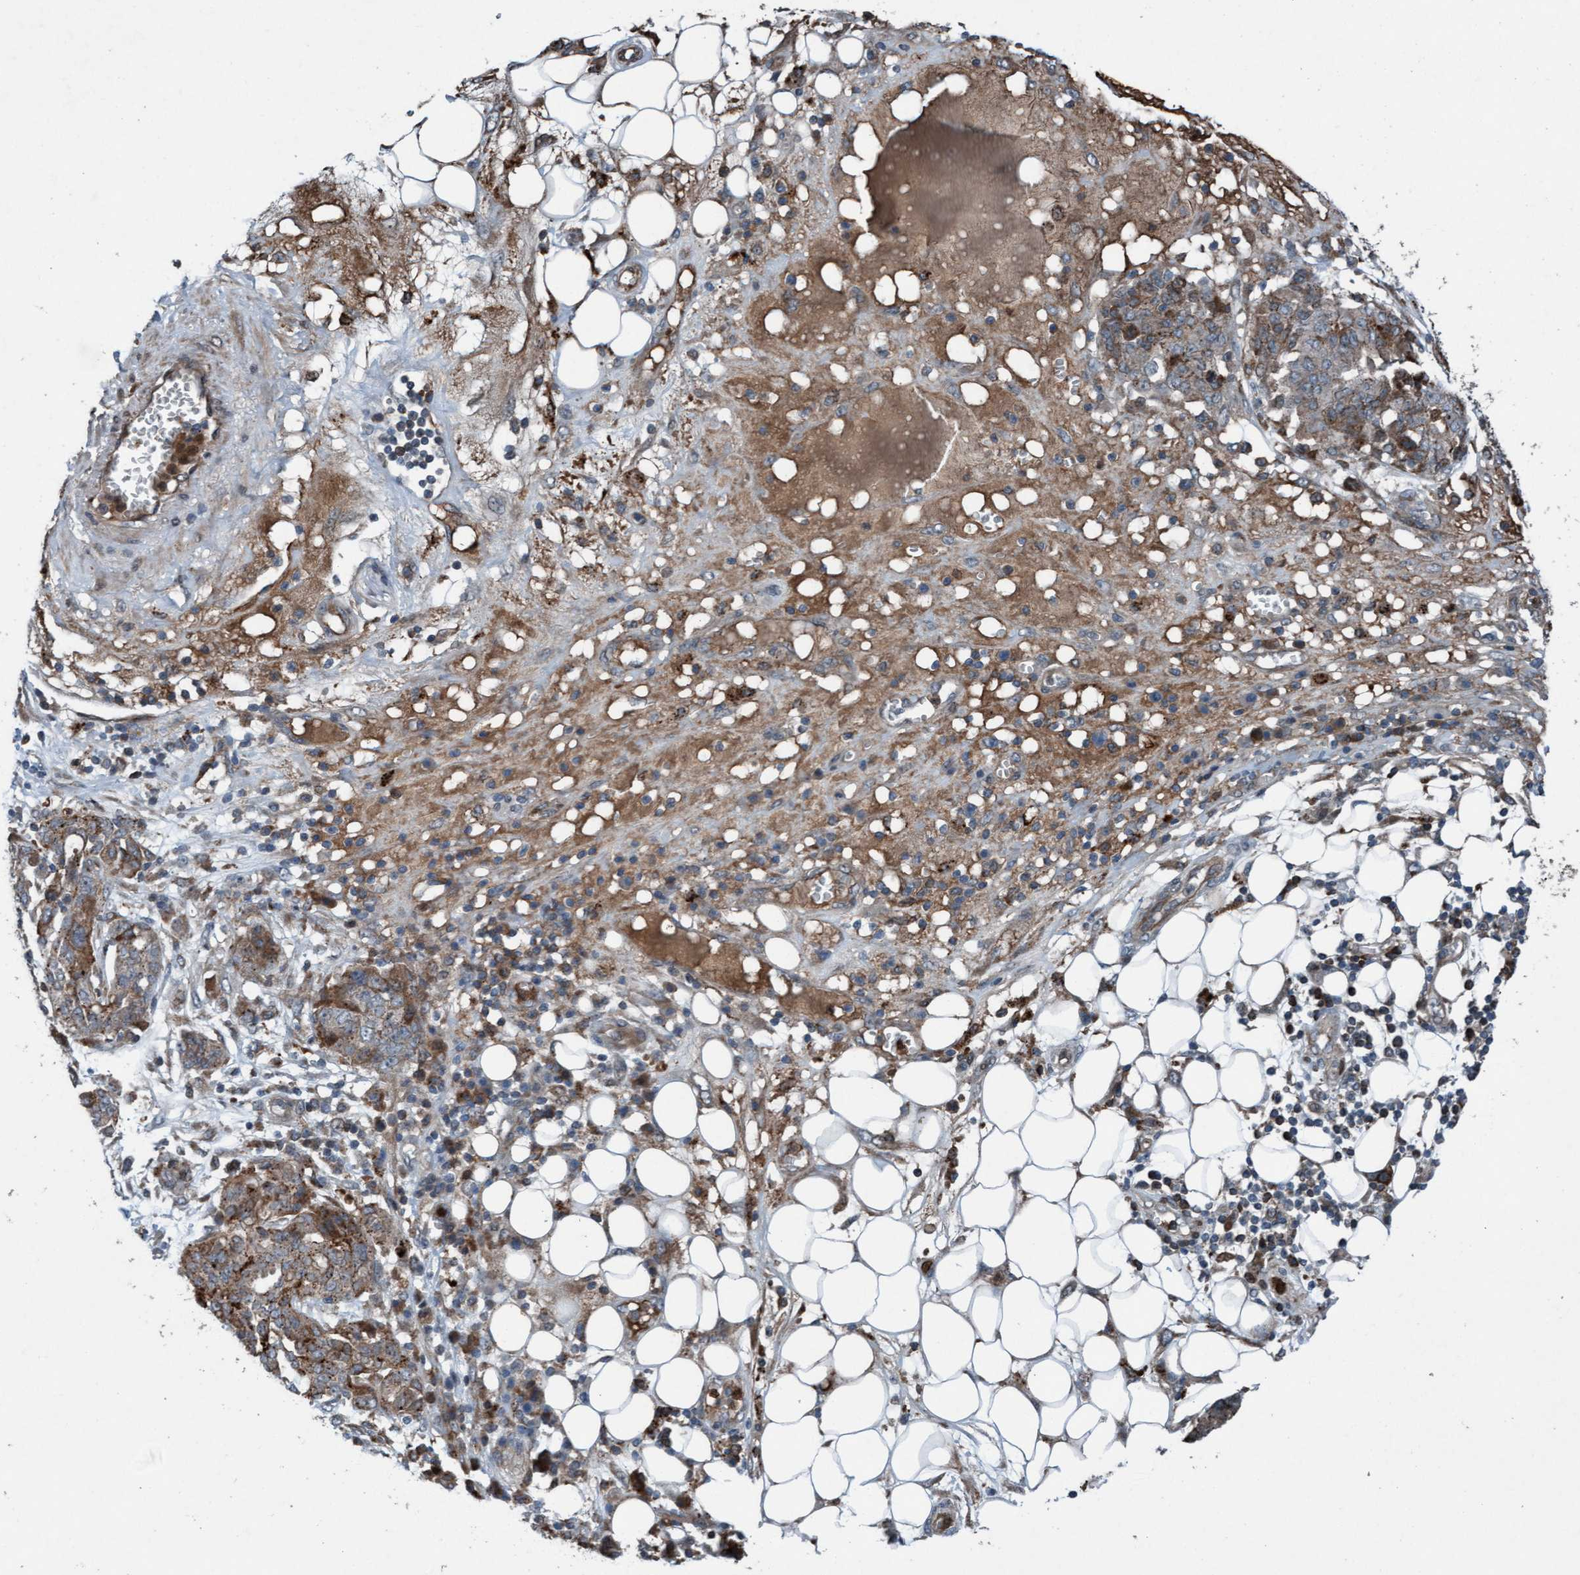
{"staining": {"intensity": "weak", "quantity": ">75%", "location": "cytoplasmic/membranous"}, "tissue": "ovarian cancer", "cell_type": "Tumor cells", "image_type": "cancer", "snomed": [{"axis": "morphology", "description": "Cystadenocarcinoma, serous, NOS"}, {"axis": "topography", "description": "Soft tissue"}, {"axis": "topography", "description": "Ovary"}], "caption": "Immunohistochemical staining of serous cystadenocarcinoma (ovarian) shows low levels of weak cytoplasmic/membranous expression in approximately >75% of tumor cells. (Brightfield microscopy of DAB IHC at high magnification).", "gene": "PLXNB2", "patient": {"sex": "female", "age": 57}}